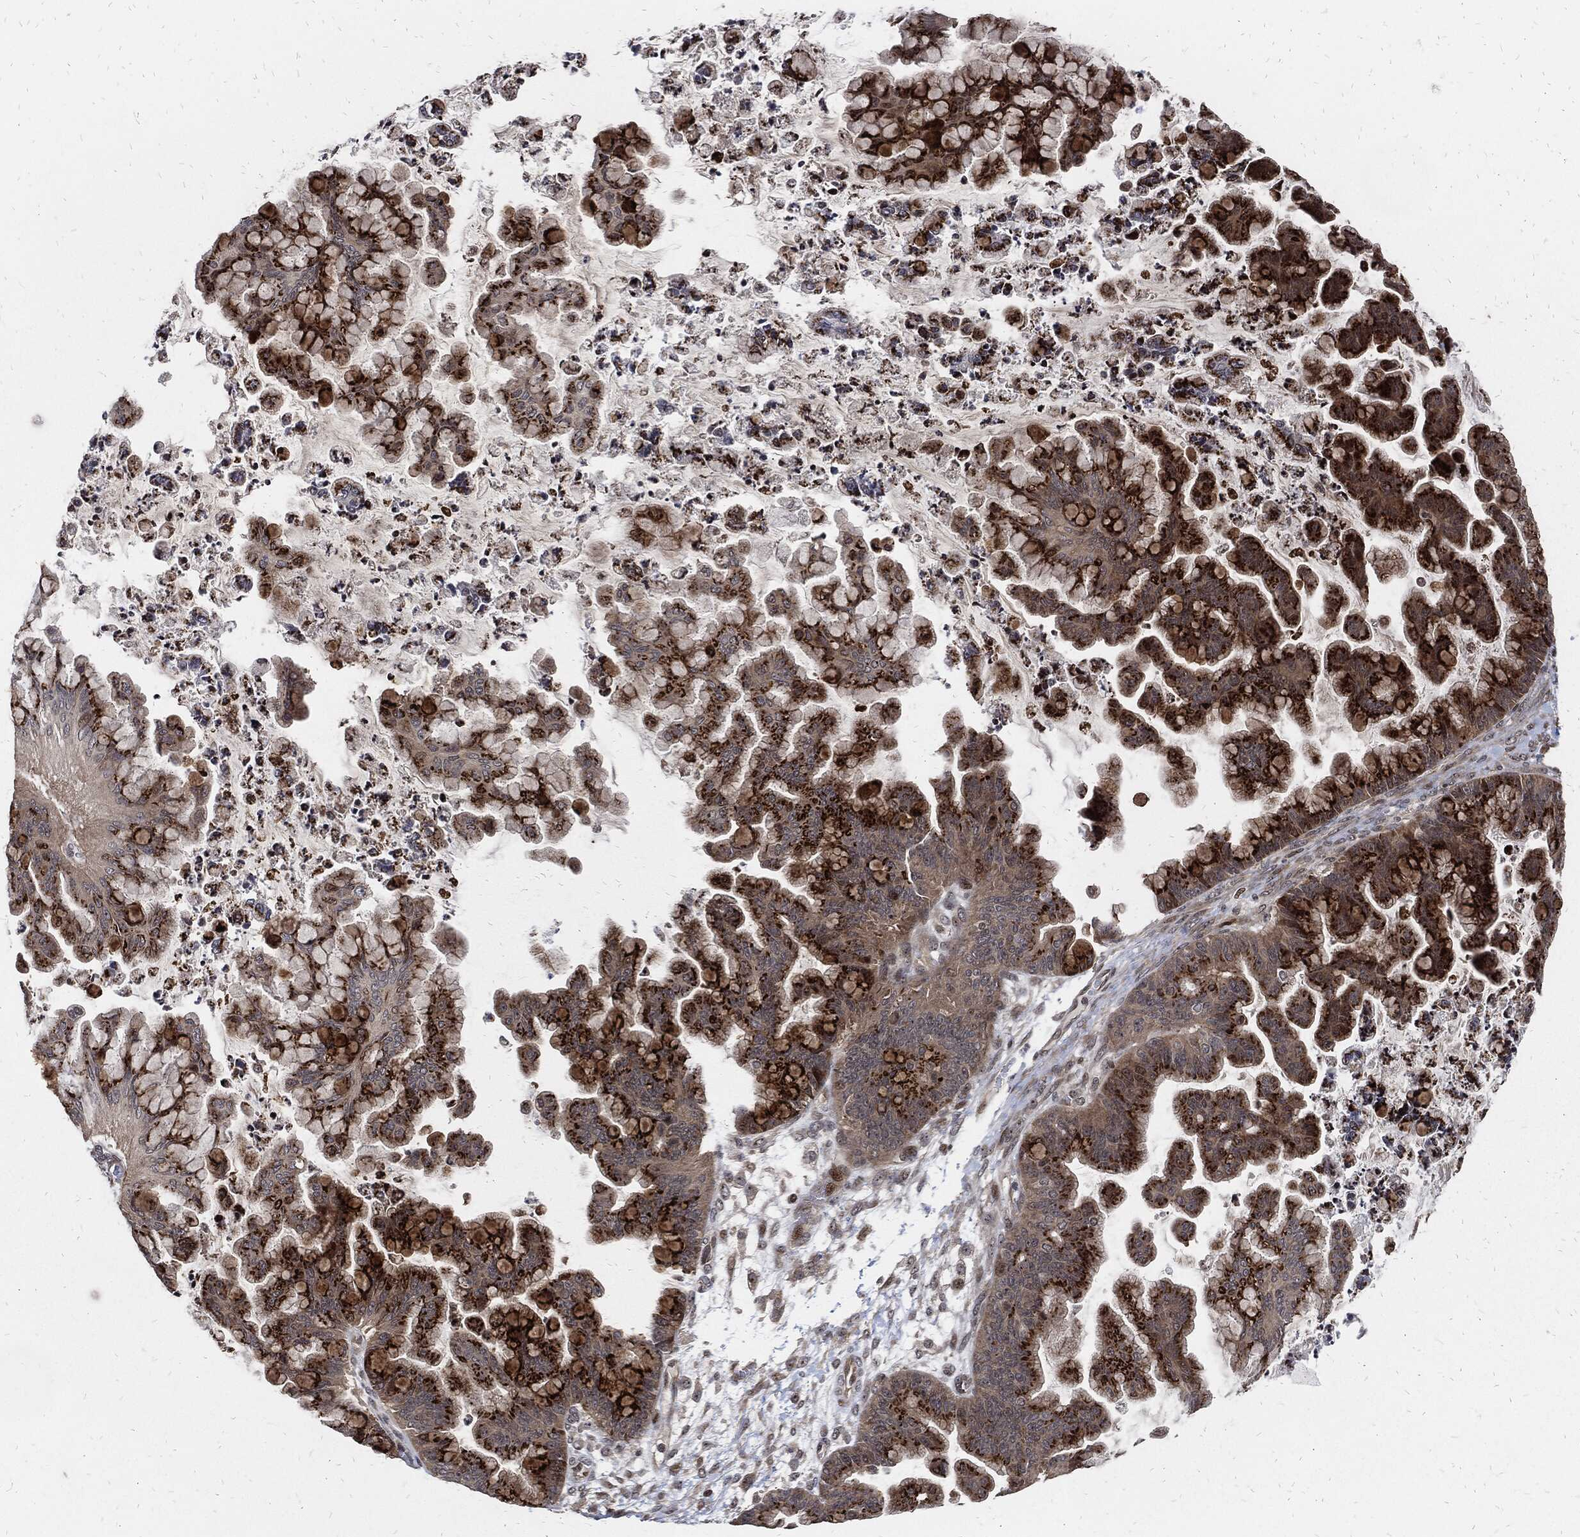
{"staining": {"intensity": "strong", "quantity": ">75%", "location": "cytoplasmic/membranous"}, "tissue": "ovarian cancer", "cell_type": "Tumor cells", "image_type": "cancer", "snomed": [{"axis": "morphology", "description": "Cystadenocarcinoma, mucinous, NOS"}, {"axis": "topography", "description": "Ovary"}], "caption": "Human ovarian mucinous cystadenocarcinoma stained with a brown dye exhibits strong cytoplasmic/membranous positive staining in approximately >75% of tumor cells.", "gene": "ZNF775", "patient": {"sex": "female", "age": 67}}